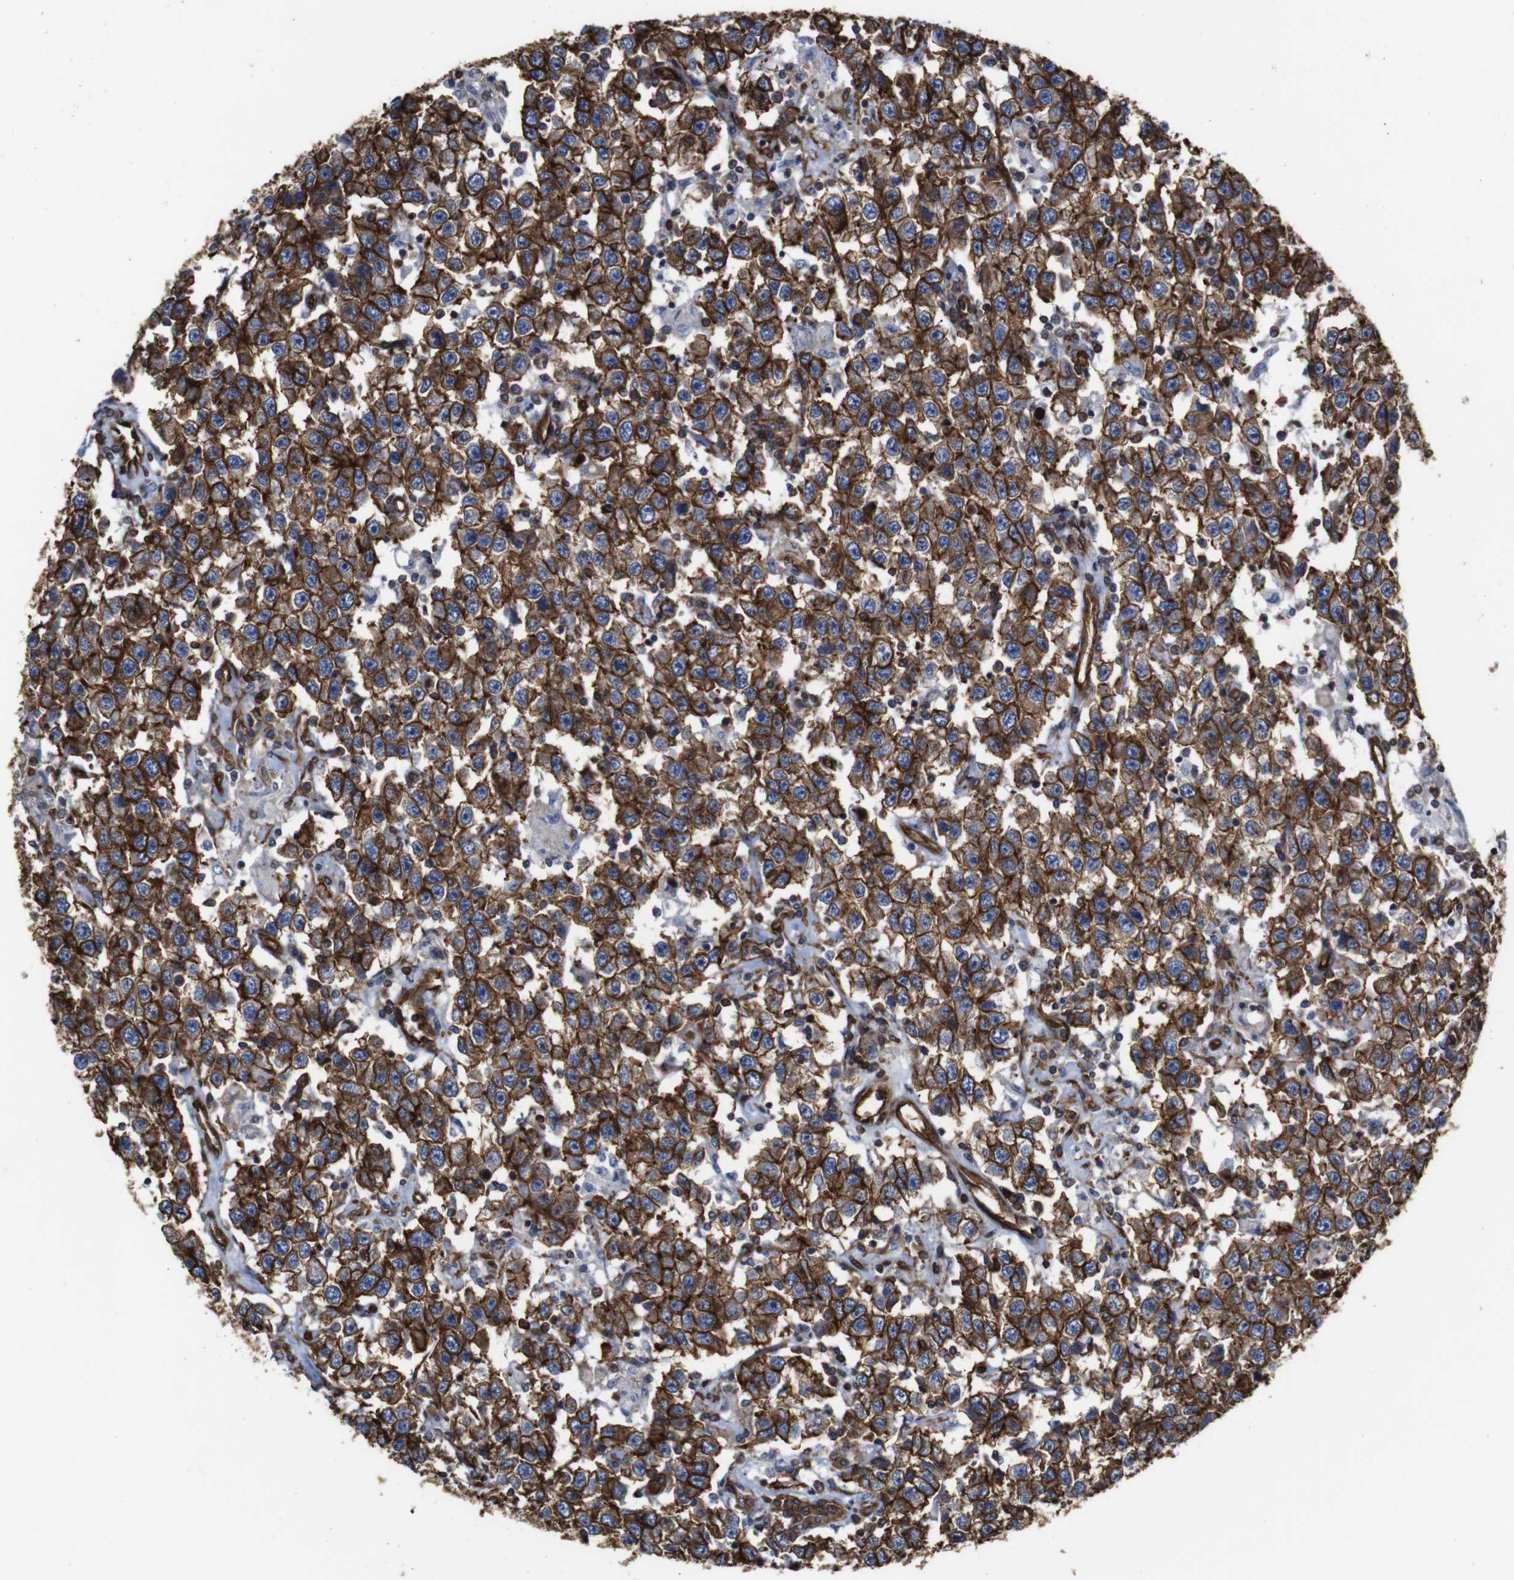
{"staining": {"intensity": "strong", "quantity": ">75%", "location": "cytoplasmic/membranous"}, "tissue": "testis cancer", "cell_type": "Tumor cells", "image_type": "cancer", "snomed": [{"axis": "morphology", "description": "Seminoma, NOS"}, {"axis": "topography", "description": "Testis"}], "caption": "Strong cytoplasmic/membranous protein positivity is seen in approximately >75% of tumor cells in testis cancer (seminoma).", "gene": "SPTBN1", "patient": {"sex": "male", "age": 41}}